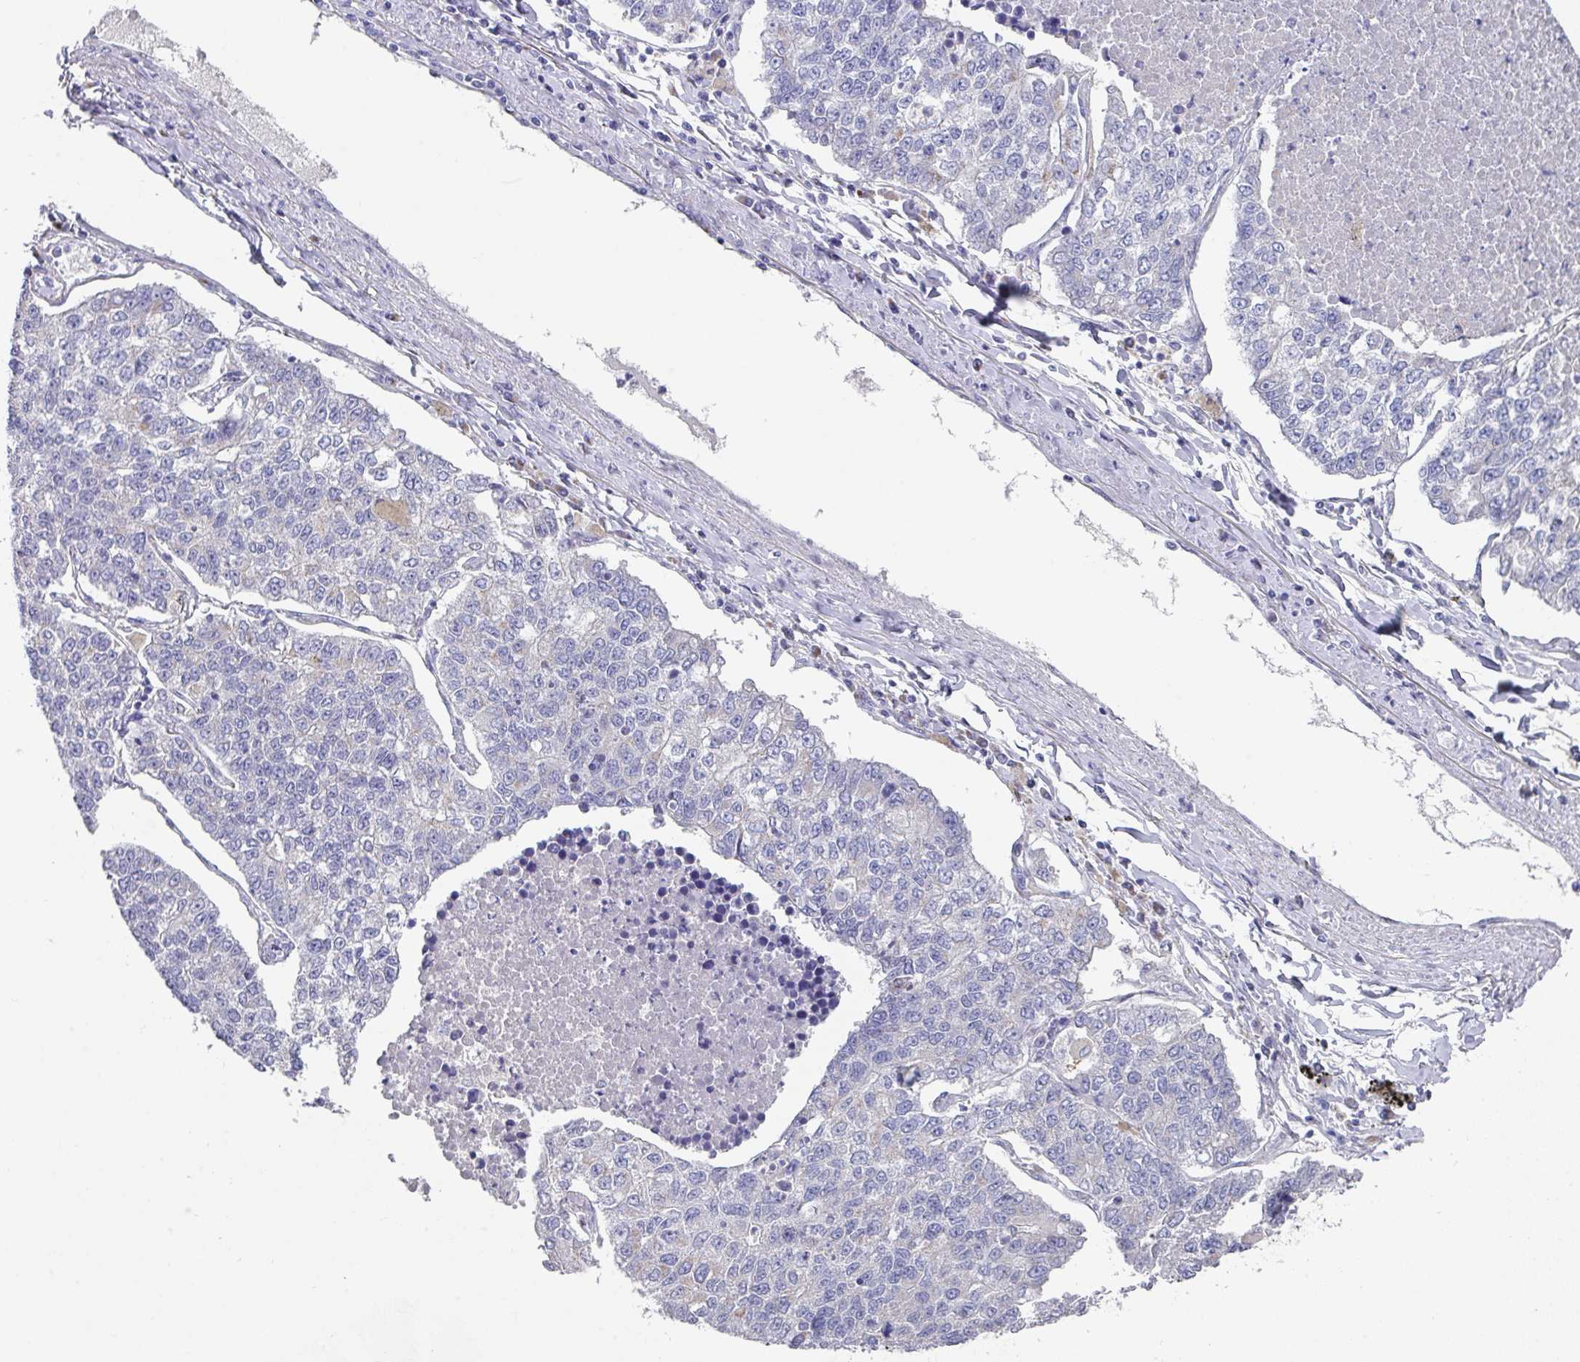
{"staining": {"intensity": "negative", "quantity": "none", "location": "none"}, "tissue": "lung cancer", "cell_type": "Tumor cells", "image_type": "cancer", "snomed": [{"axis": "morphology", "description": "Adenocarcinoma, NOS"}, {"axis": "topography", "description": "Lung"}], "caption": "IHC of human lung adenocarcinoma exhibits no positivity in tumor cells.", "gene": "VKORC1L1", "patient": {"sex": "male", "age": 49}}